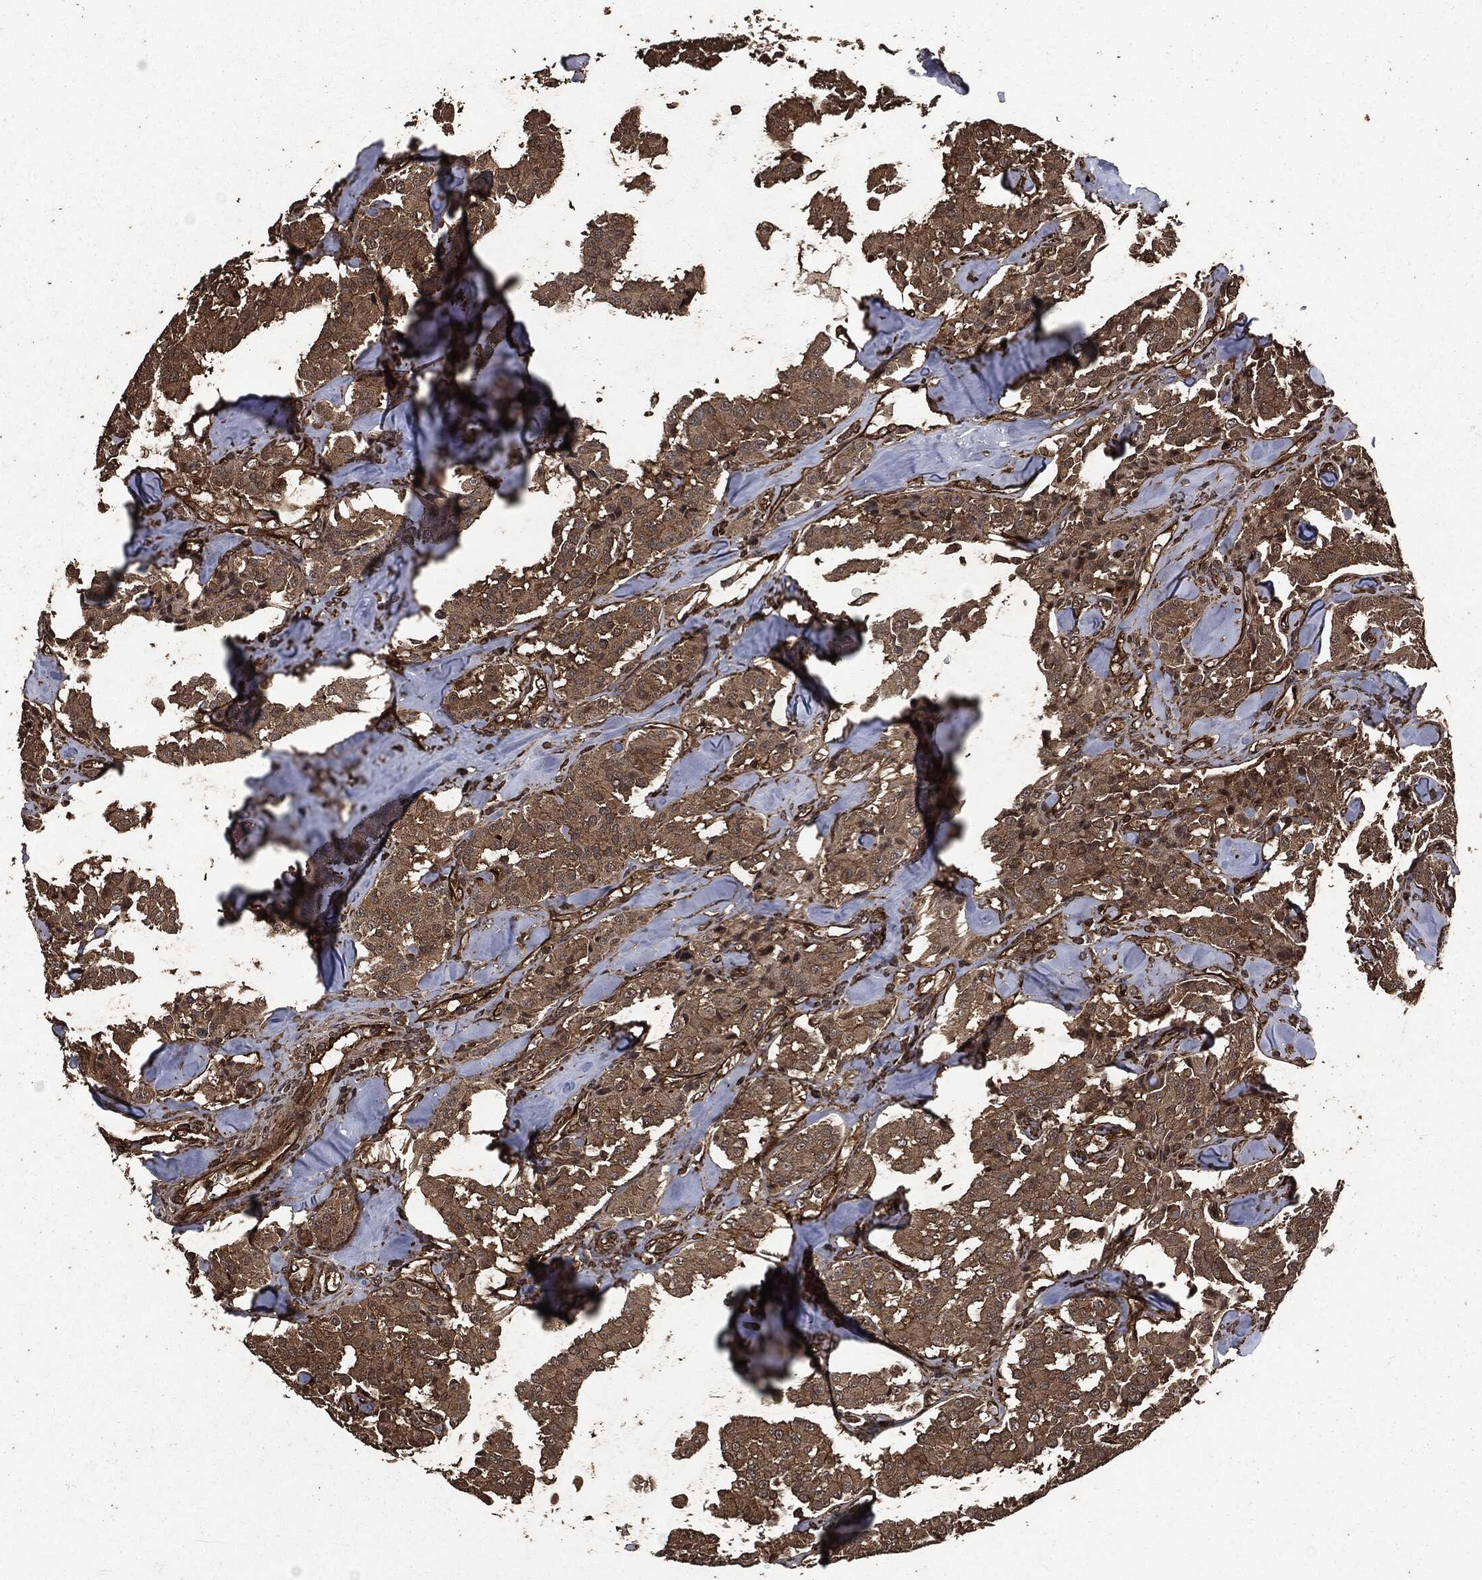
{"staining": {"intensity": "moderate", "quantity": "25%-75%", "location": "cytoplasmic/membranous"}, "tissue": "carcinoid", "cell_type": "Tumor cells", "image_type": "cancer", "snomed": [{"axis": "morphology", "description": "Carcinoid, malignant, NOS"}, {"axis": "topography", "description": "Pancreas"}], "caption": "Protein expression by immunohistochemistry displays moderate cytoplasmic/membranous staining in approximately 25%-75% of tumor cells in malignant carcinoid.", "gene": "HRAS", "patient": {"sex": "male", "age": 41}}